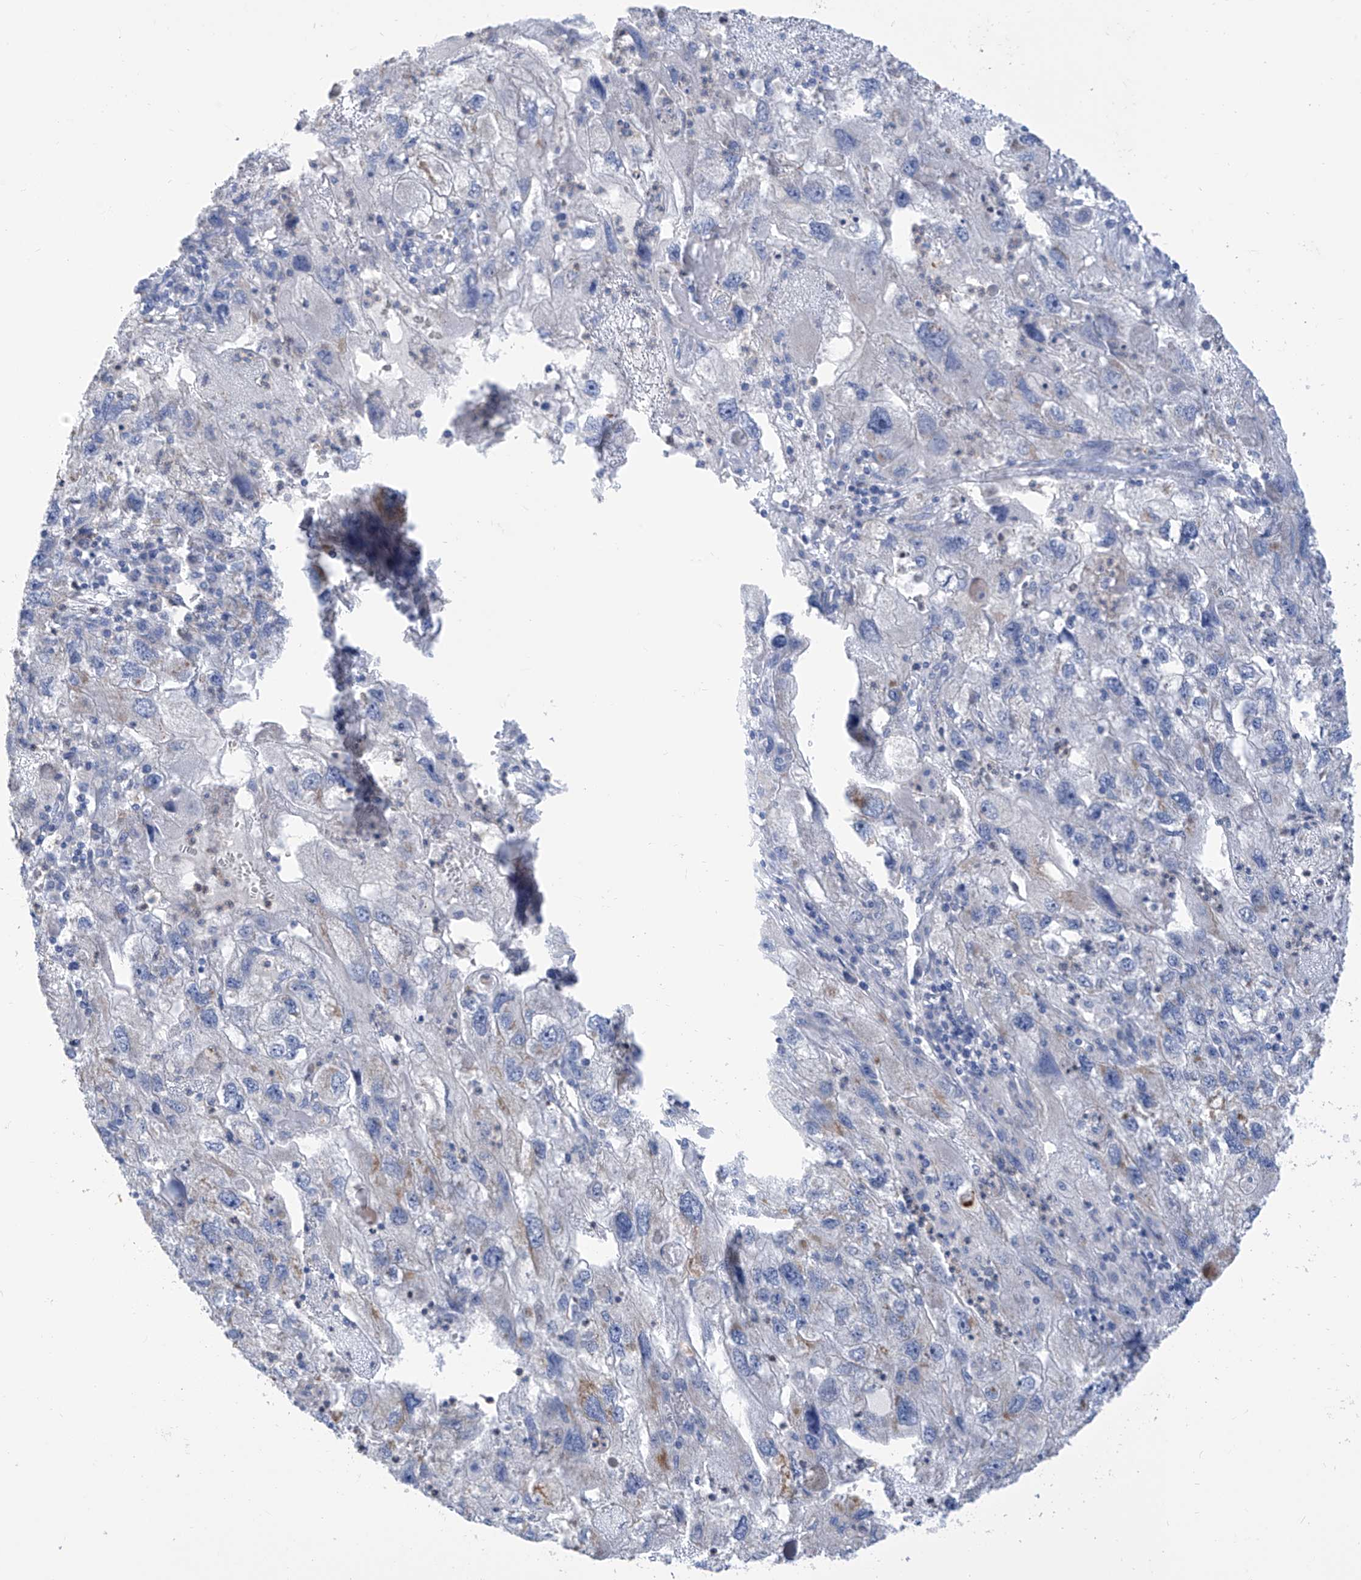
{"staining": {"intensity": "negative", "quantity": "none", "location": "none"}, "tissue": "endometrial cancer", "cell_type": "Tumor cells", "image_type": "cancer", "snomed": [{"axis": "morphology", "description": "Adenocarcinoma, NOS"}, {"axis": "topography", "description": "Endometrium"}], "caption": "IHC photomicrograph of endometrial cancer stained for a protein (brown), which exhibits no expression in tumor cells.", "gene": "FABP2", "patient": {"sex": "female", "age": 49}}